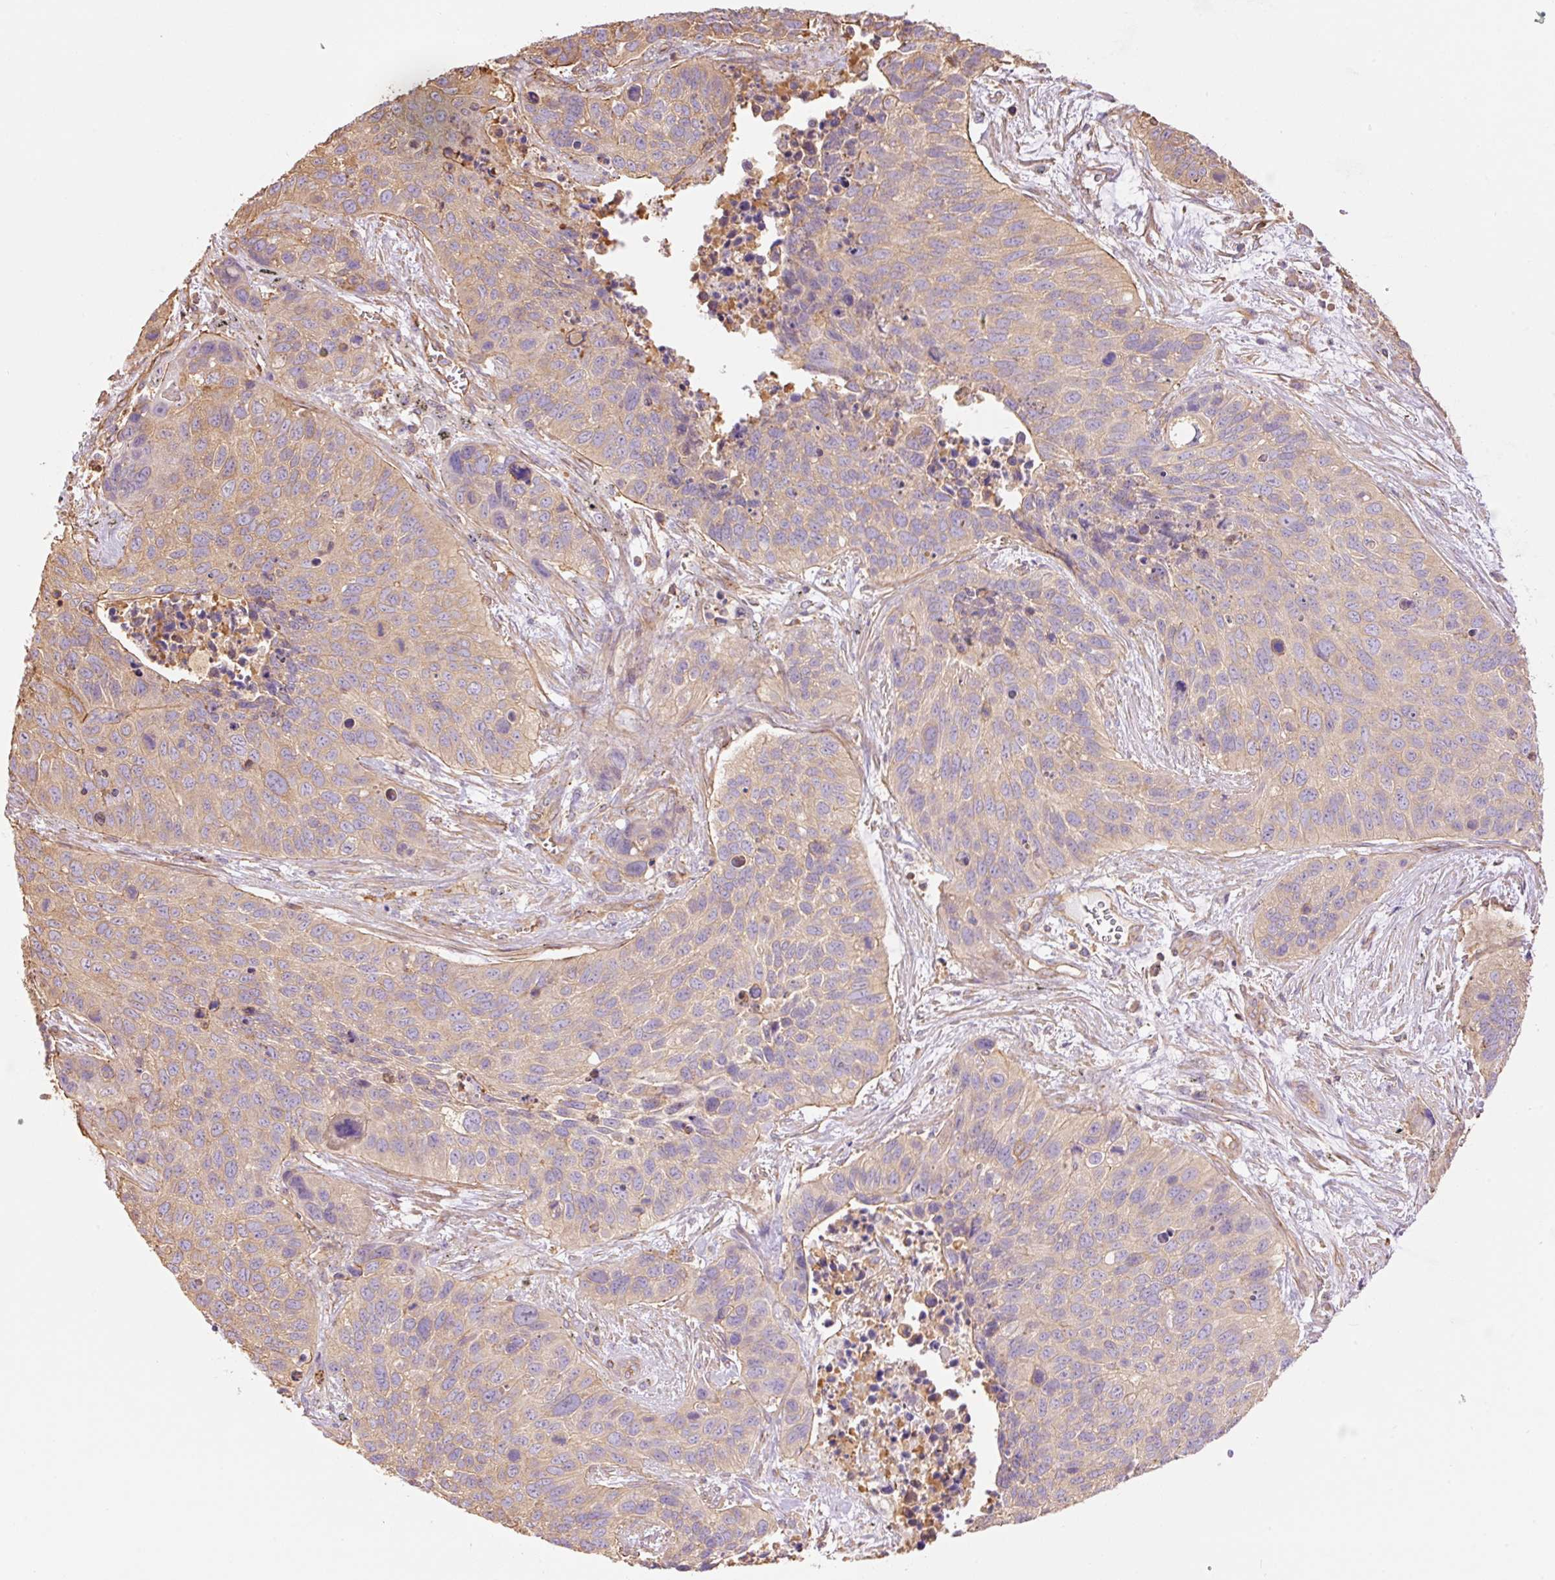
{"staining": {"intensity": "weak", "quantity": "25%-75%", "location": "cytoplasmic/membranous"}, "tissue": "lung cancer", "cell_type": "Tumor cells", "image_type": "cancer", "snomed": [{"axis": "morphology", "description": "Squamous cell carcinoma, NOS"}, {"axis": "topography", "description": "Lung"}], "caption": "Immunohistochemical staining of lung squamous cell carcinoma displays weak cytoplasmic/membranous protein positivity in about 25%-75% of tumor cells.", "gene": "PPP1R1B", "patient": {"sex": "male", "age": 62}}